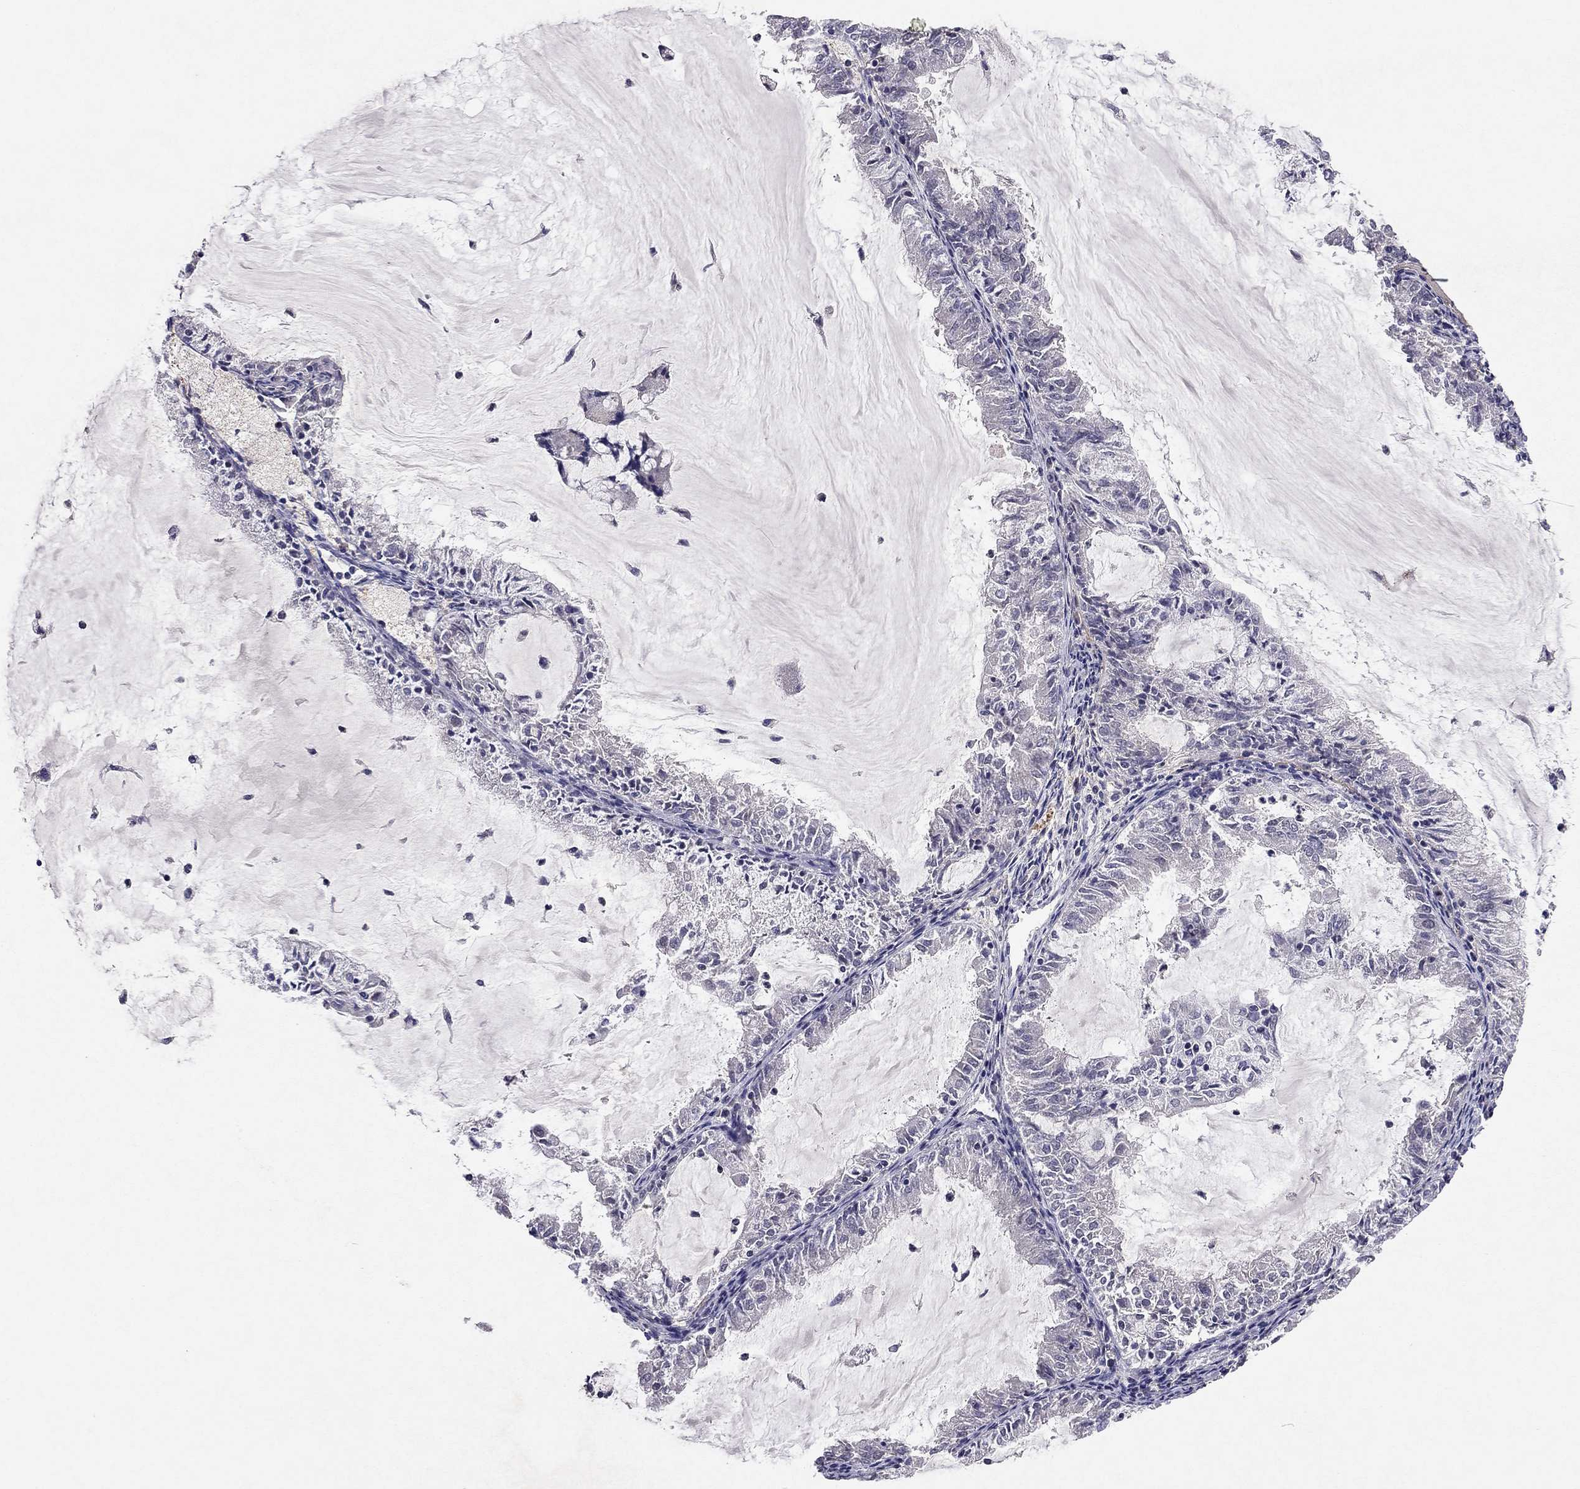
{"staining": {"intensity": "negative", "quantity": "none", "location": "none"}, "tissue": "endometrial cancer", "cell_type": "Tumor cells", "image_type": "cancer", "snomed": [{"axis": "morphology", "description": "Adenocarcinoma, NOS"}, {"axis": "topography", "description": "Endometrium"}], "caption": "IHC histopathology image of neoplastic tissue: adenocarcinoma (endometrial) stained with DAB (3,3'-diaminobenzidine) exhibits no significant protein expression in tumor cells.", "gene": "ESR2", "patient": {"sex": "female", "age": 57}}